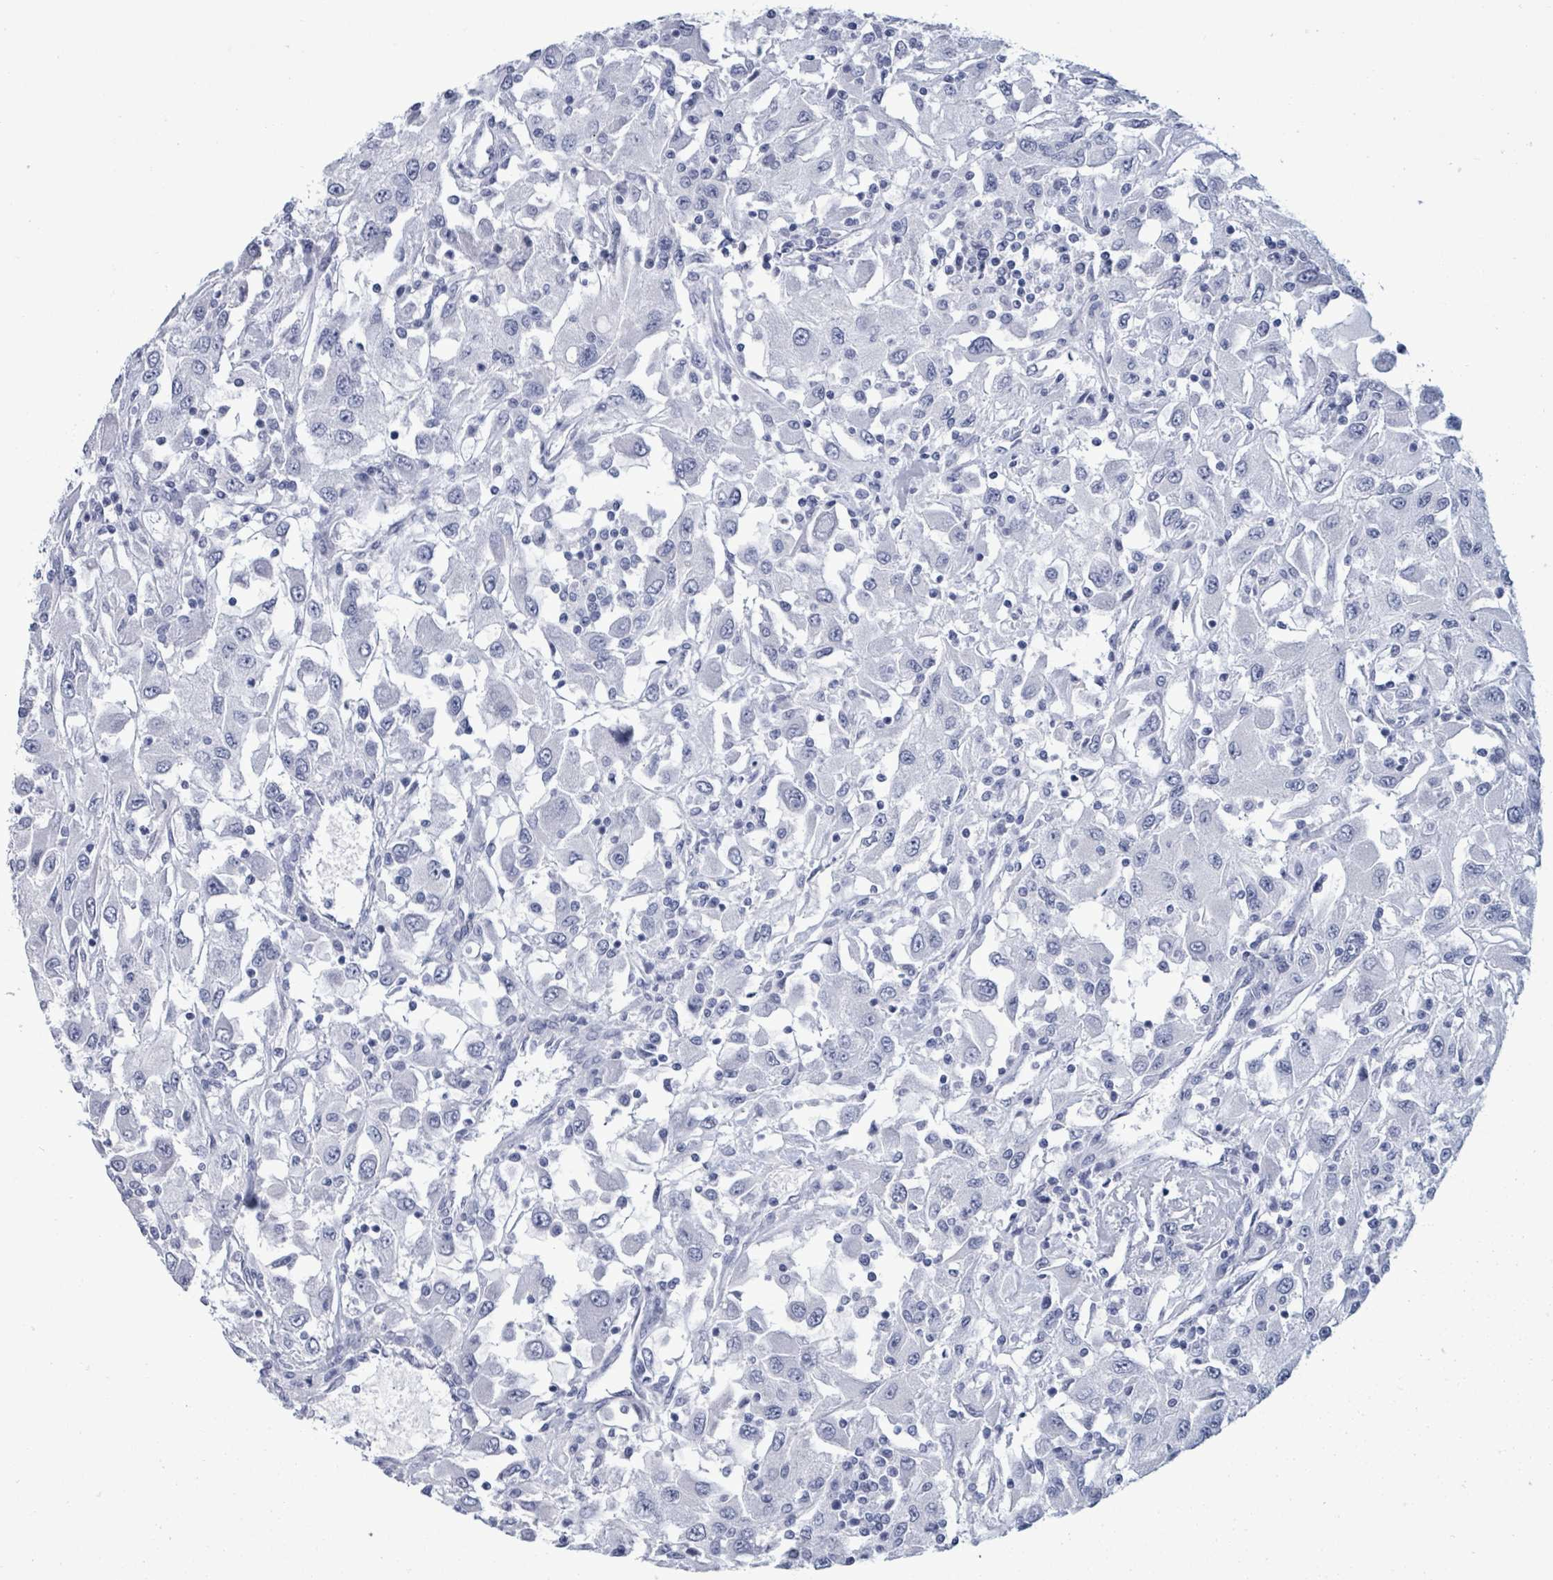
{"staining": {"intensity": "negative", "quantity": "none", "location": "none"}, "tissue": "renal cancer", "cell_type": "Tumor cells", "image_type": "cancer", "snomed": [{"axis": "morphology", "description": "Adenocarcinoma, NOS"}, {"axis": "topography", "description": "Kidney"}], "caption": "Human renal adenocarcinoma stained for a protein using immunohistochemistry displays no staining in tumor cells.", "gene": "NKX2-1", "patient": {"sex": "female", "age": 67}}